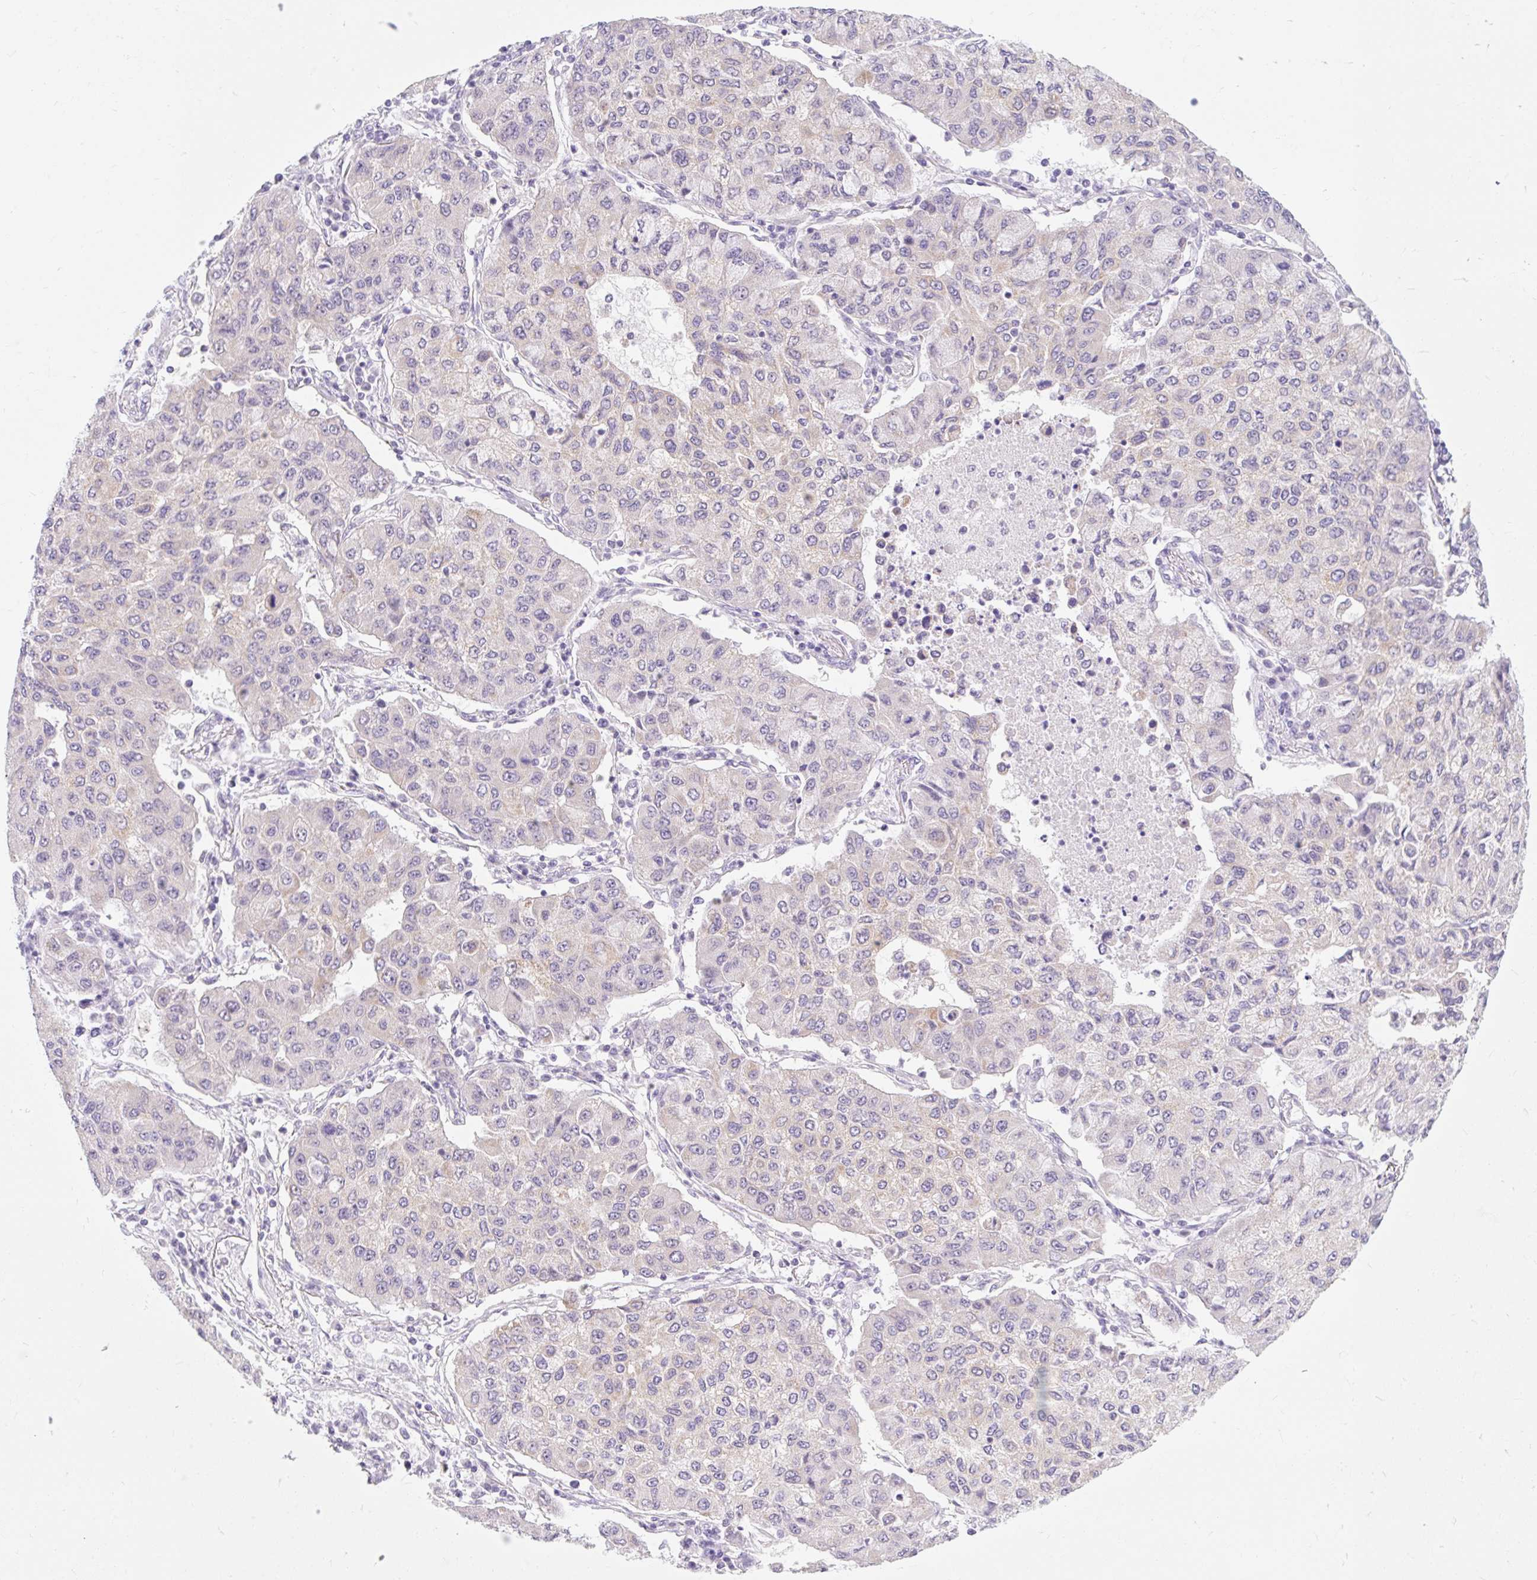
{"staining": {"intensity": "negative", "quantity": "none", "location": "none"}, "tissue": "lung cancer", "cell_type": "Tumor cells", "image_type": "cancer", "snomed": [{"axis": "morphology", "description": "Squamous cell carcinoma, NOS"}, {"axis": "topography", "description": "Lung"}], "caption": "Immunohistochemistry (IHC) histopathology image of neoplastic tissue: human lung cancer stained with DAB demonstrates no significant protein staining in tumor cells.", "gene": "ITPK1", "patient": {"sex": "male", "age": 74}}